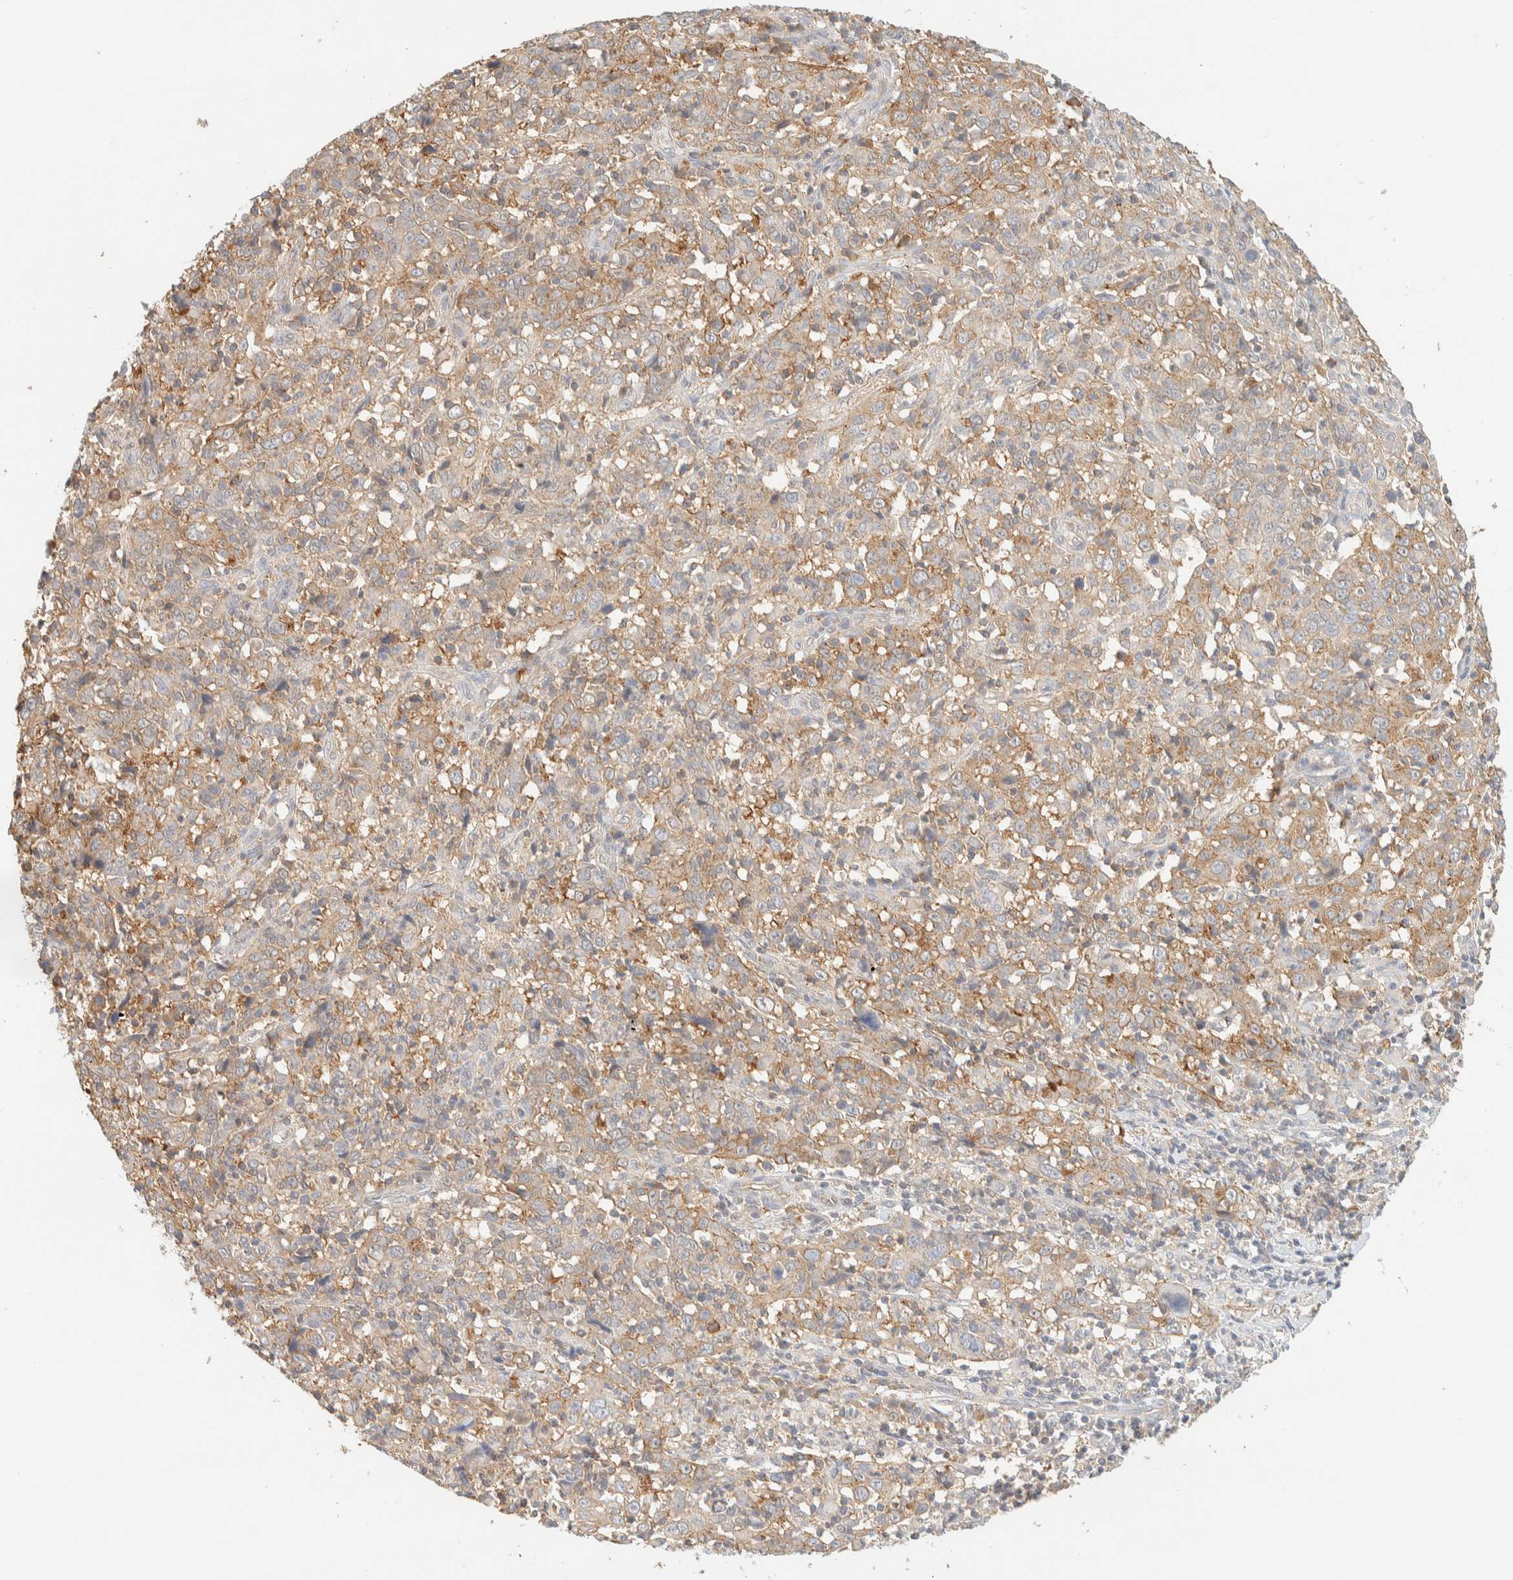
{"staining": {"intensity": "moderate", "quantity": ">75%", "location": "cytoplasmic/membranous"}, "tissue": "cervical cancer", "cell_type": "Tumor cells", "image_type": "cancer", "snomed": [{"axis": "morphology", "description": "Squamous cell carcinoma, NOS"}, {"axis": "topography", "description": "Cervix"}], "caption": "Tumor cells display moderate cytoplasmic/membranous staining in approximately >75% of cells in squamous cell carcinoma (cervical). The protein is stained brown, and the nuclei are stained in blue (DAB (3,3'-diaminobenzidine) IHC with brightfield microscopy, high magnification).", "gene": "TBC1D8B", "patient": {"sex": "female", "age": 46}}